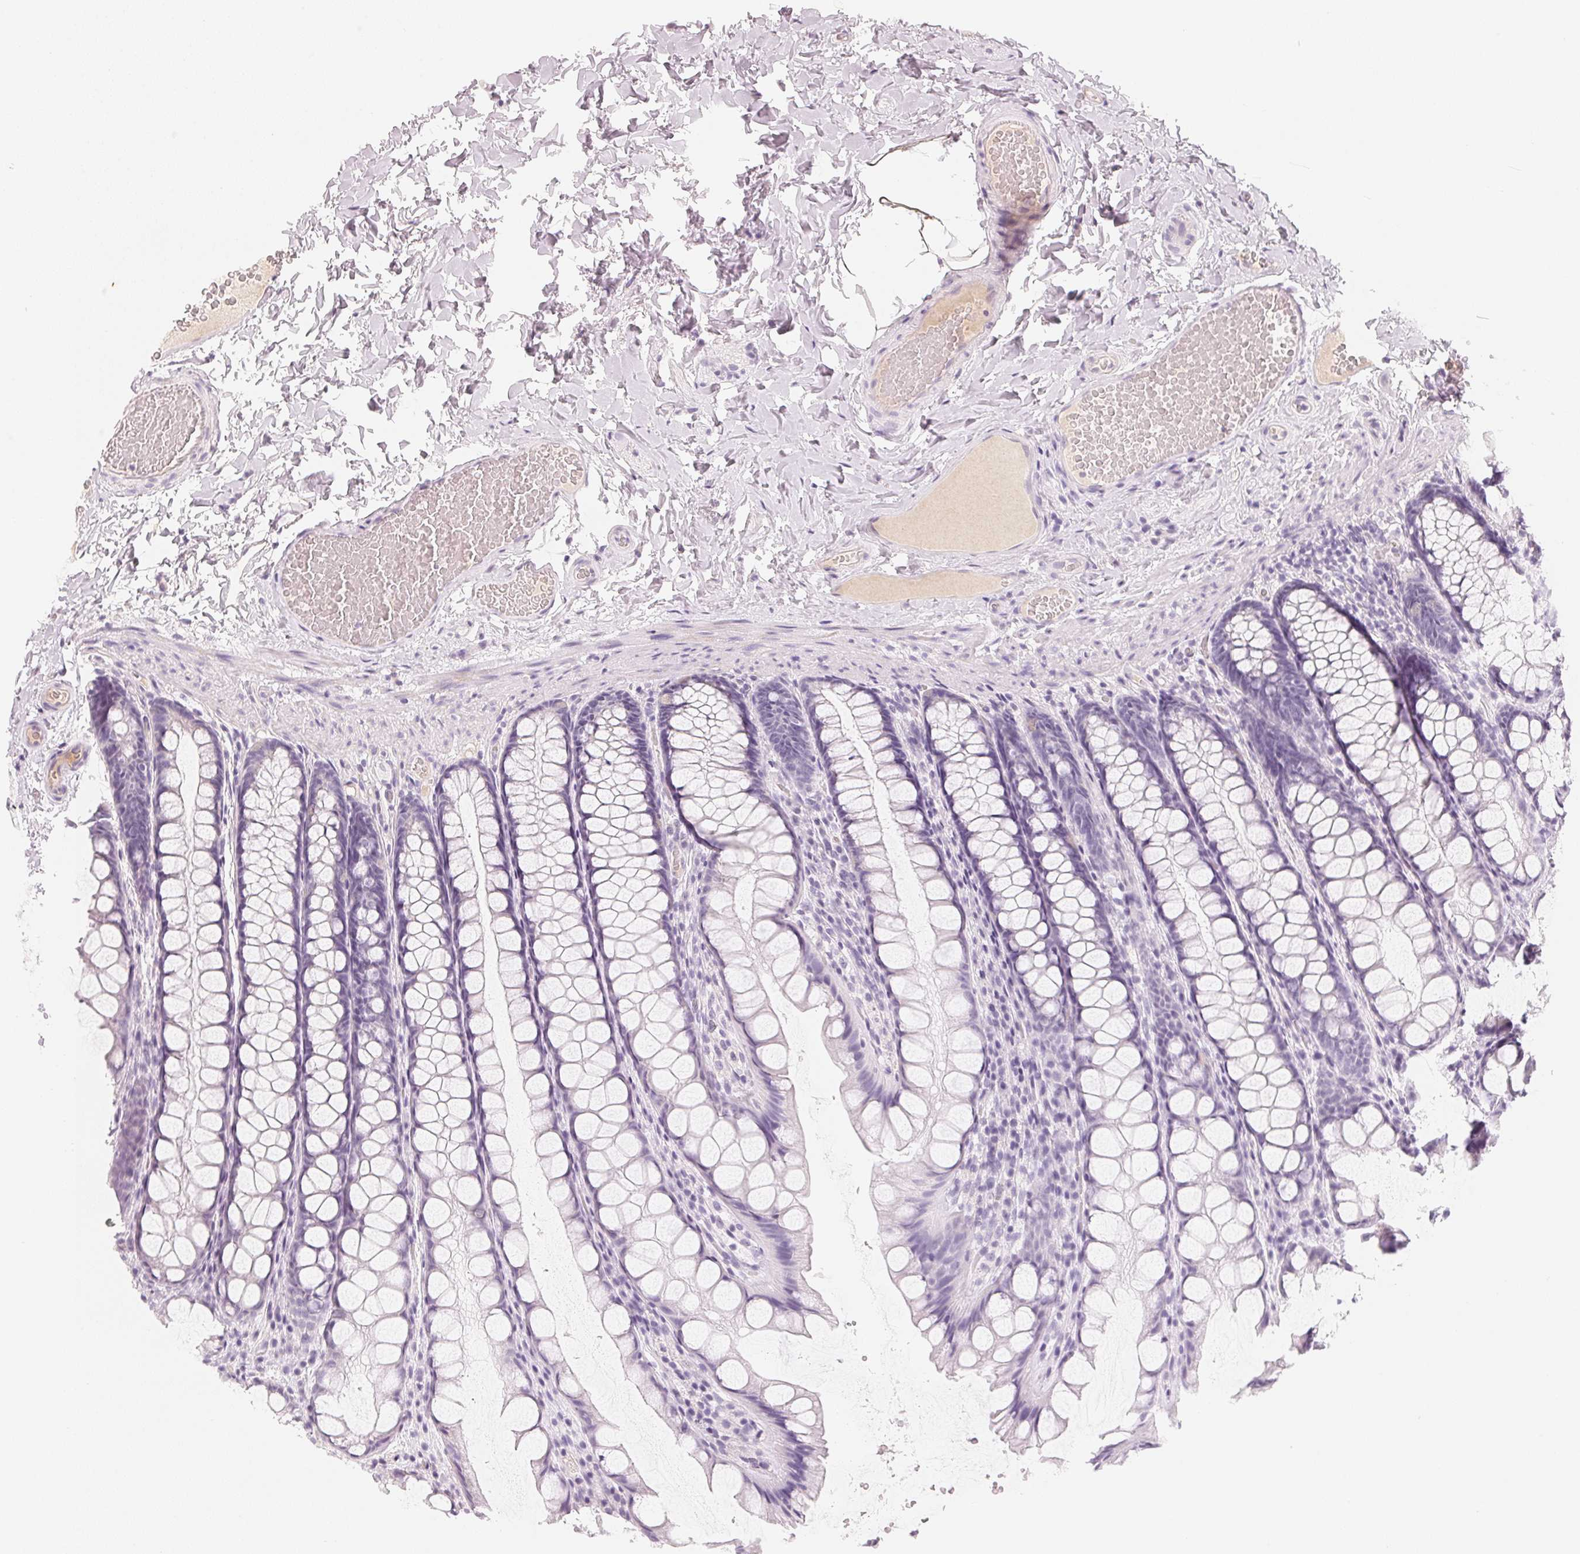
{"staining": {"intensity": "negative", "quantity": "none", "location": "none"}, "tissue": "colon", "cell_type": "Endothelial cells", "image_type": "normal", "snomed": [{"axis": "morphology", "description": "Normal tissue, NOS"}, {"axis": "topography", "description": "Colon"}], "caption": "Immunohistochemistry (IHC) photomicrograph of normal human colon stained for a protein (brown), which displays no expression in endothelial cells.", "gene": "CFHR2", "patient": {"sex": "male", "age": 47}}